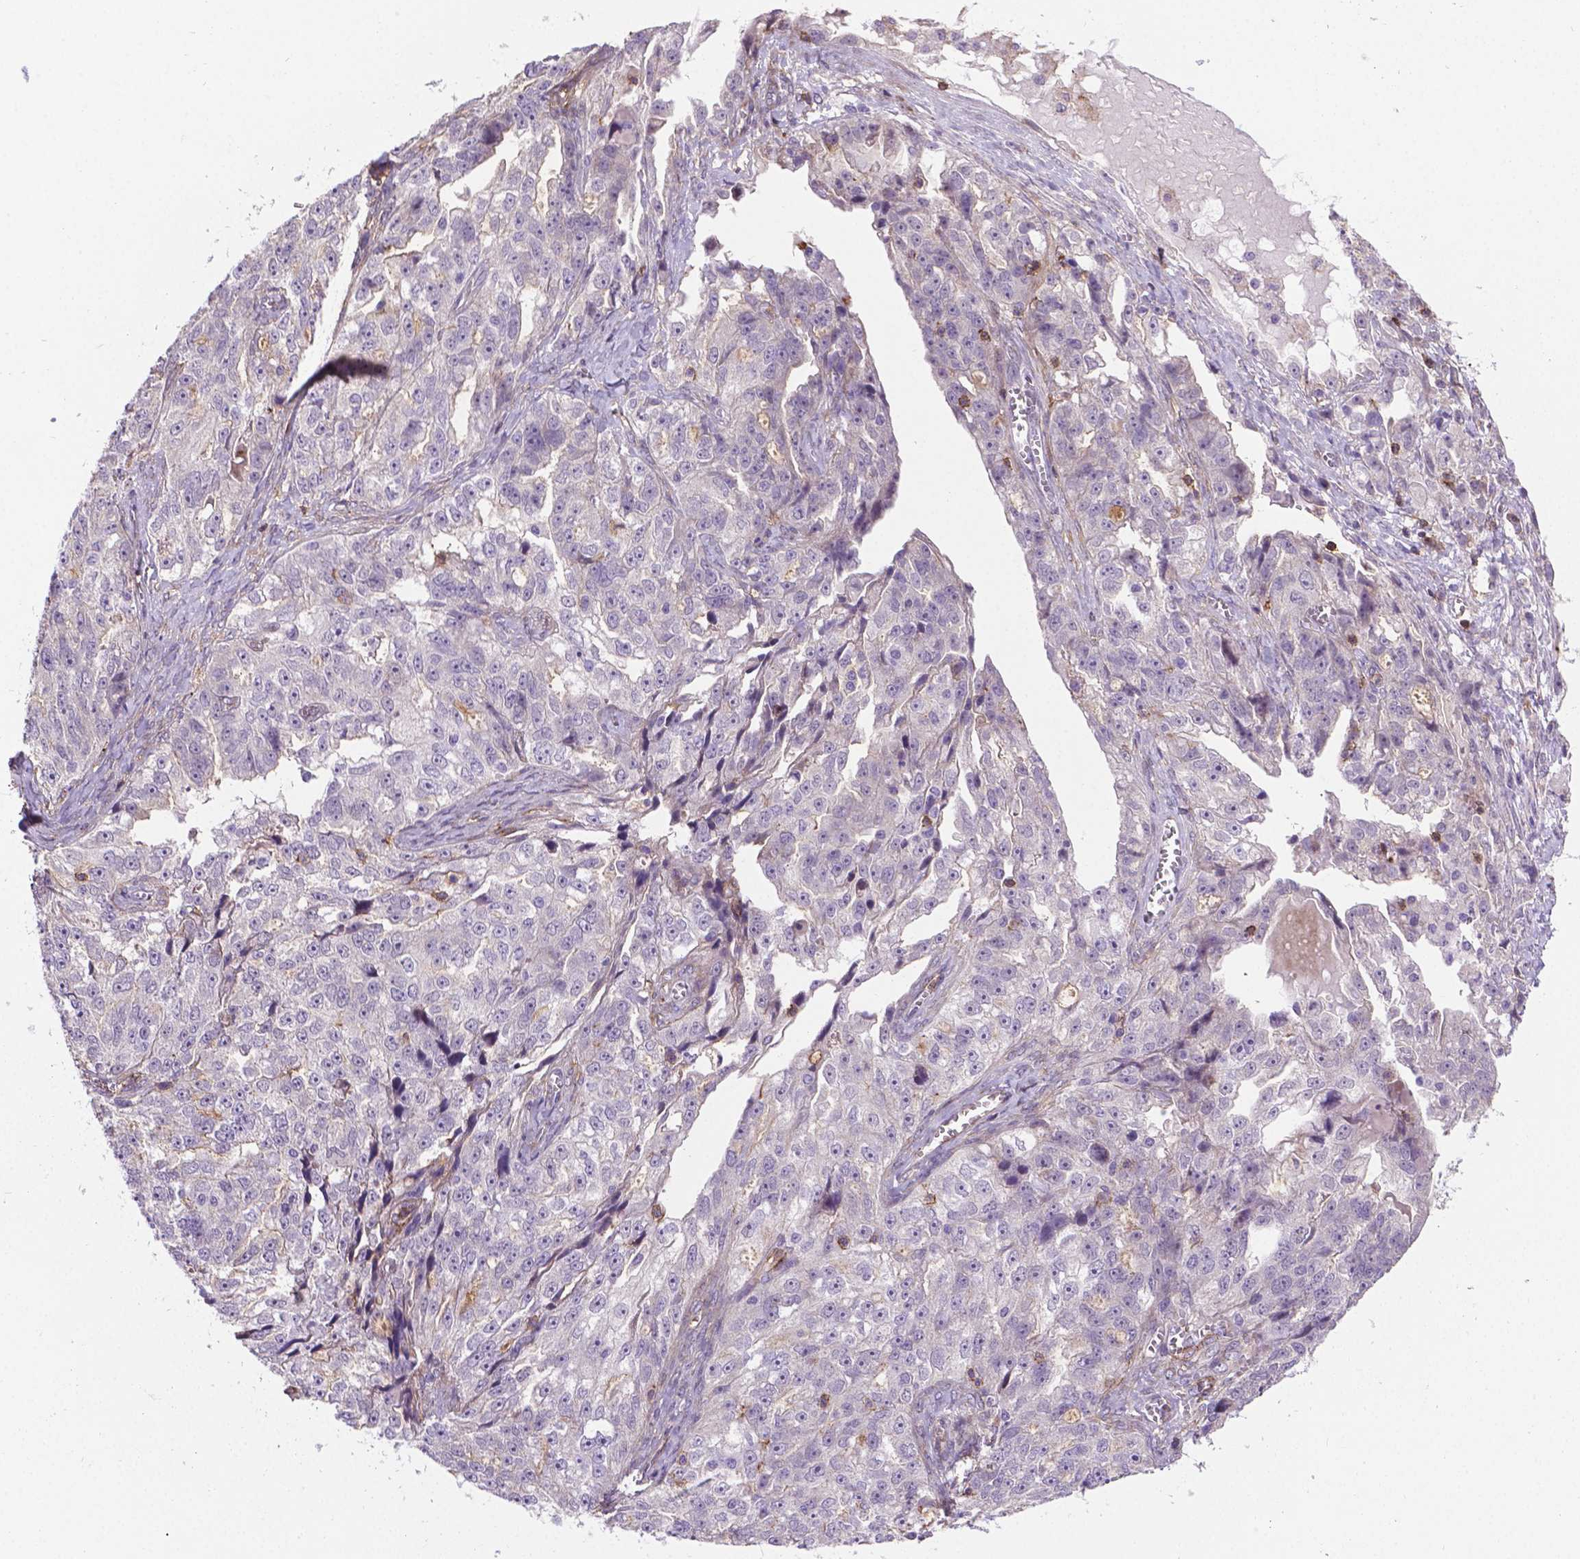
{"staining": {"intensity": "negative", "quantity": "none", "location": "none"}, "tissue": "ovarian cancer", "cell_type": "Tumor cells", "image_type": "cancer", "snomed": [{"axis": "morphology", "description": "Cystadenocarcinoma, serous, NOS"}, {"axis": "topography", "description": "Ovary"}], "caption": "Ovarian cancer was stained to show a protein in brown. There is no significant positivity in tumor cells.", "gene": "ACAD10", "patient": {"sex": "female", "age": 51}}